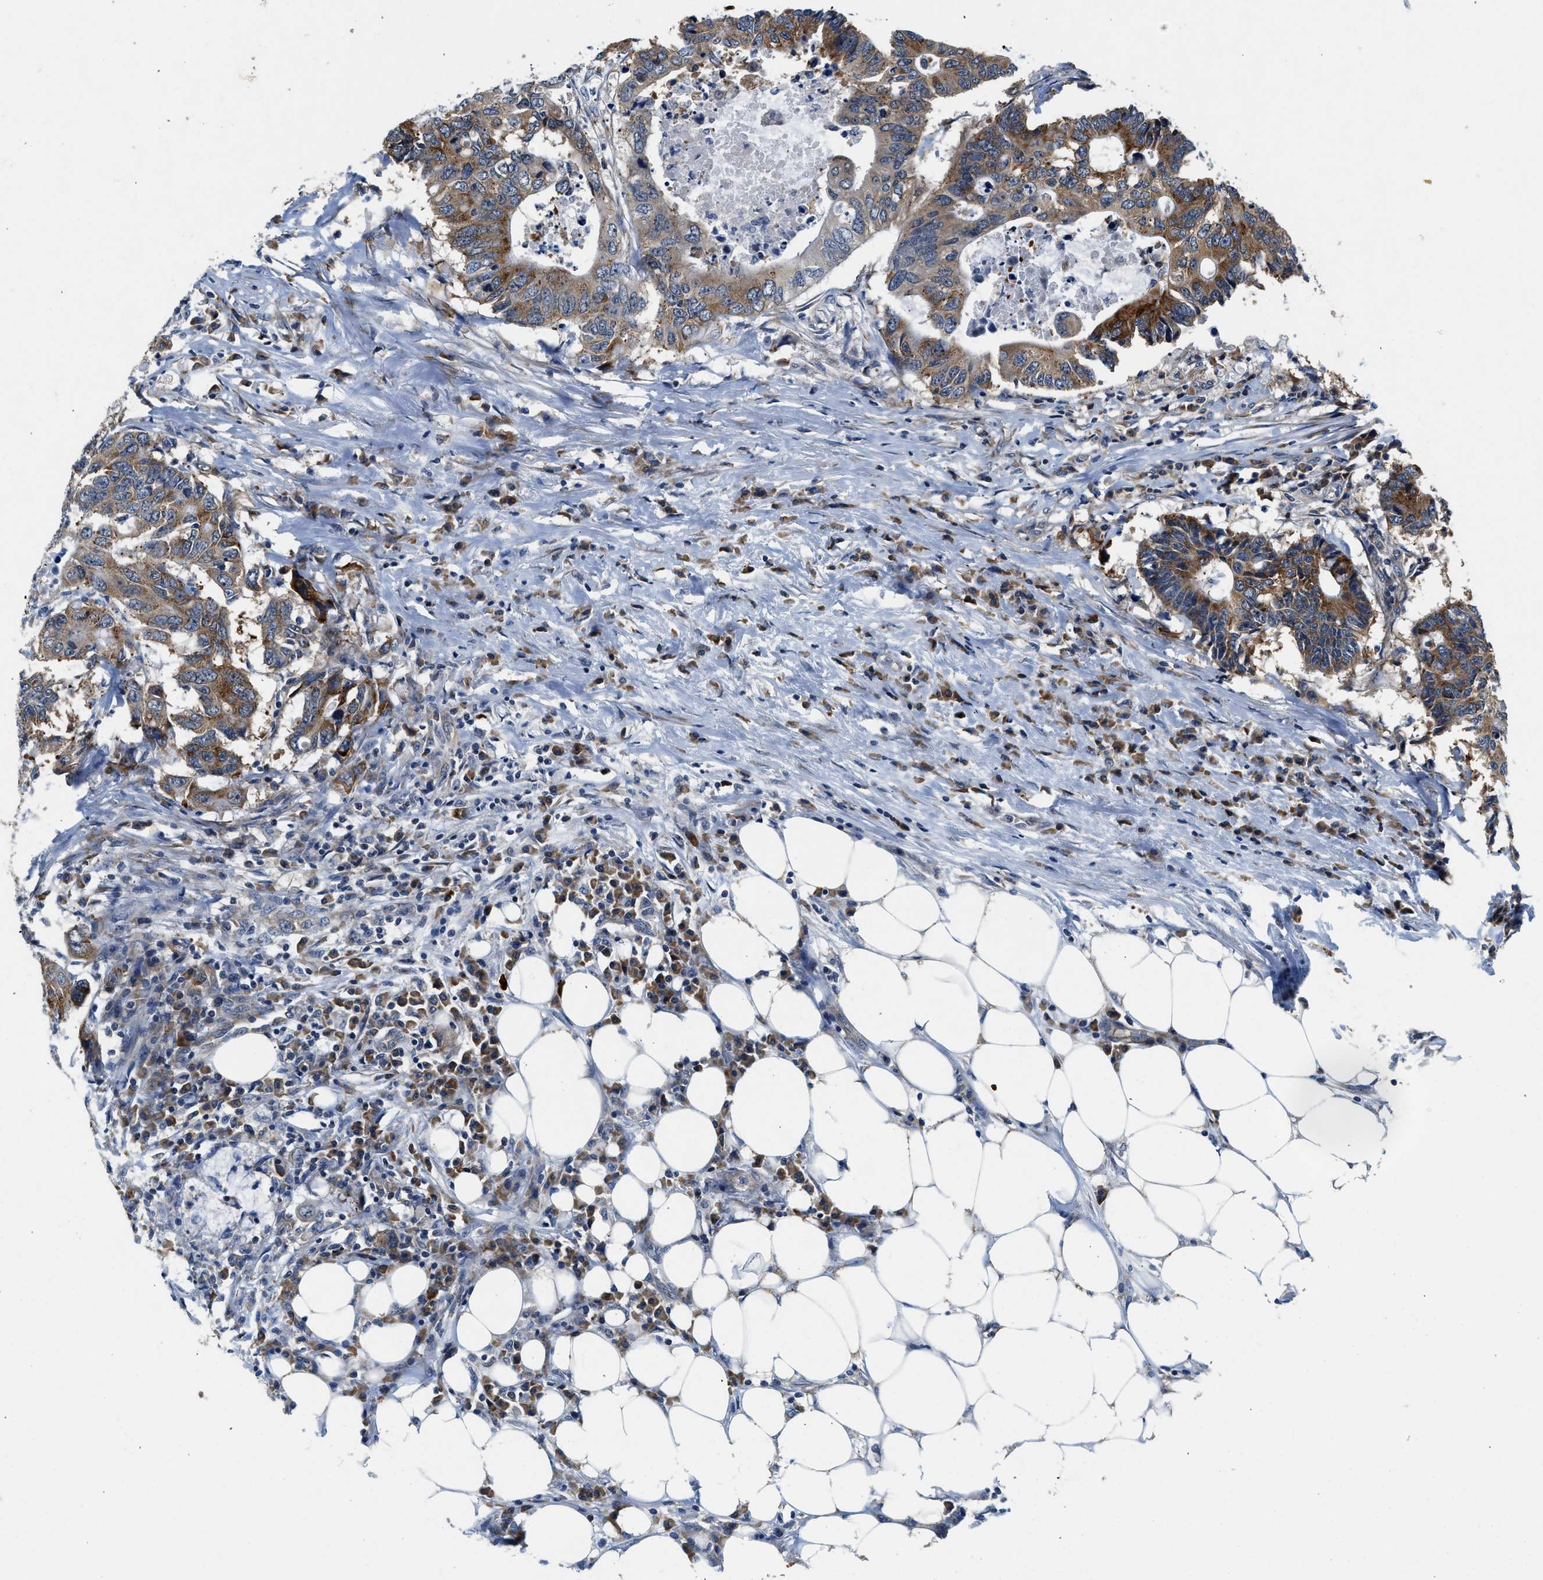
{"staining": {"intensity": "moderate", "quantity": ">75%", "location": "cytoplasmic/membranous"}, "tissue": "colorectal cancer", "cell_type": "Tumor cells", "image_type": "cancer", "snomed": [{"axis": "morphology", "description": "Adenocarcinoma, NOS"}, {"axis": "topography", "description": "Colon"}], "caption": "Protein expression analysis of human colorectal adenocarcinoma reveals moderate cytoplasmic/membranous expression in approximately >75% of tumor cells.", "gene": "PA2G4", "patient": {"sex": "male", "age": 71}}